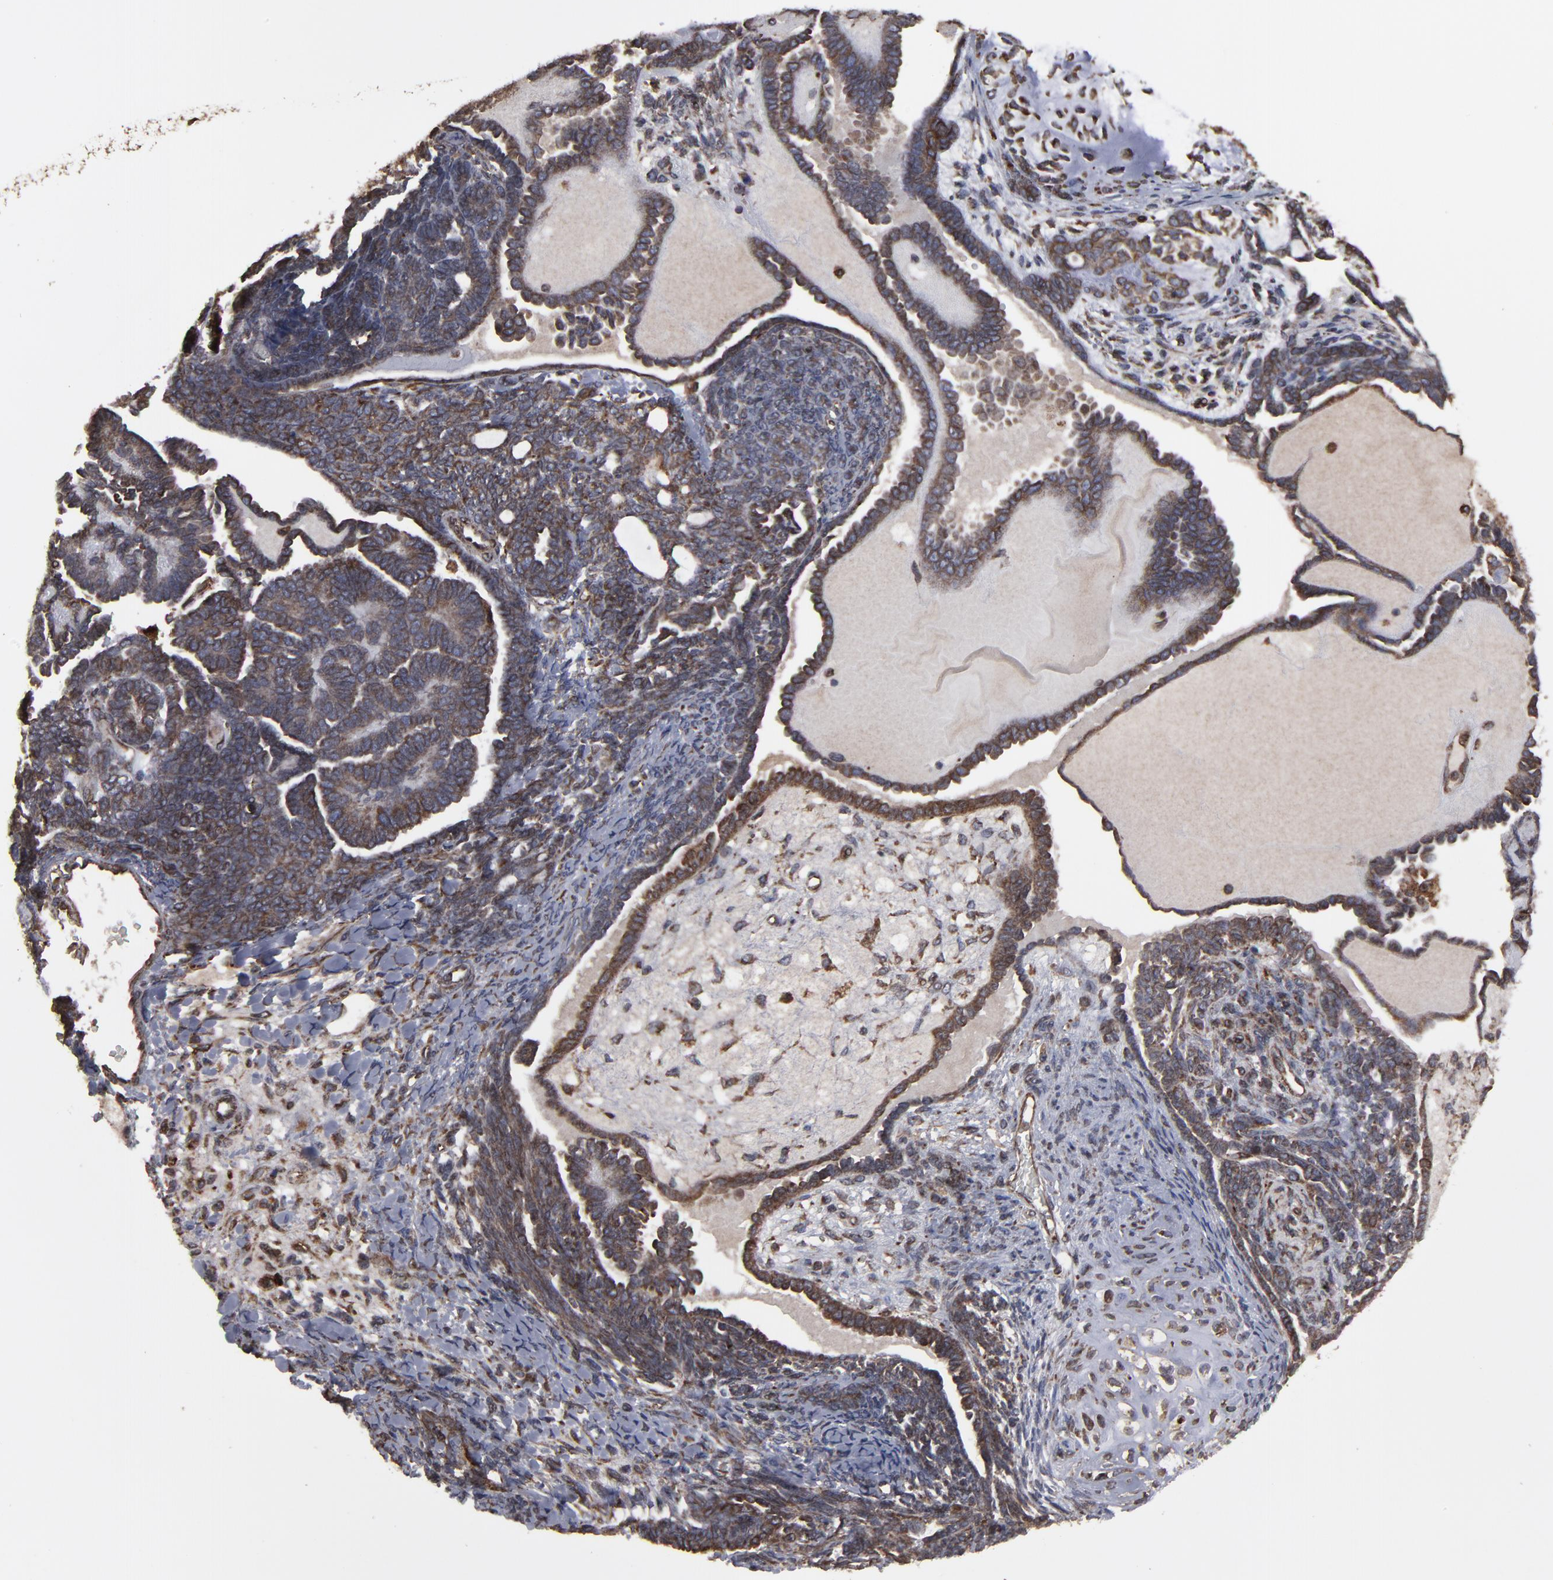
{"staining": {"intensity": "moderate", "quantity": ">75%", "location": "cytoplasmic/membranous"}, "tissue": "endometrial cancer", "cell_type": "Tumor cells", "image_type": "cancer", "snomed": [{"axis": "morphology", "description": "Neoplasm, malignant, NOS"}, {"axis": "topography", "description": "Endometrium"}], "caption": "Immunohistochemical staining of endometrial cancer shows moderate cytoplasmic/membranous protein positivity in about >75% of tumor cells.", "gene": "CNIH1", "patient": {"sex": "female", "age": 74}}